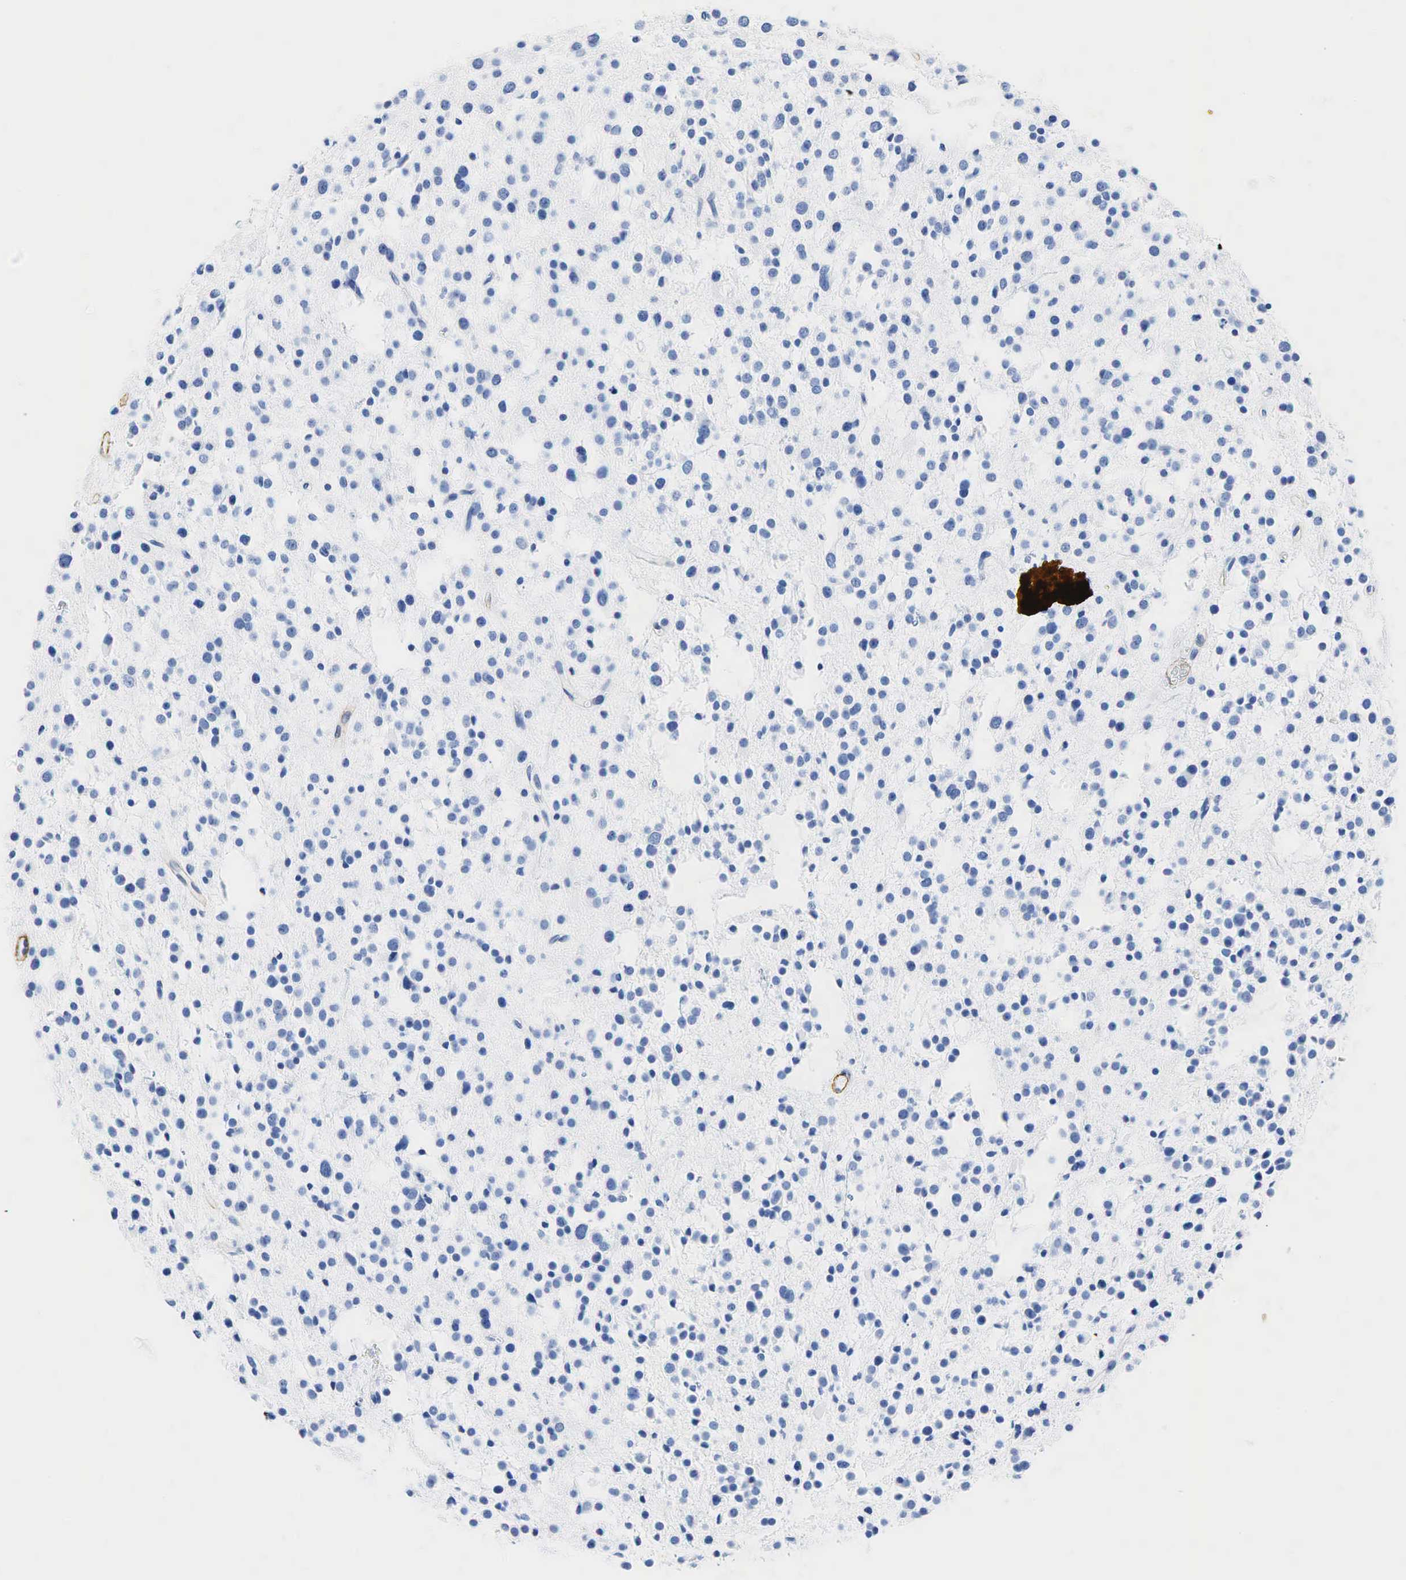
{"staining": {"intensity": "negative", "quantity": "none", "location": "none"}, "tissue": "glioma", "cell_type": "Tumor cells", "image_type": "cancer", "snomed": [{"axis": "morphology", "description": "Glioma, malignant, Low grade"}, {"axis": "topography", "description": "Brain"}], "caption": "Immunohistochemistry of human glioma exhibits no expression in tumor cells.", "gene": "ACTA1", "patient": {"sex": "female", "age": 36}}